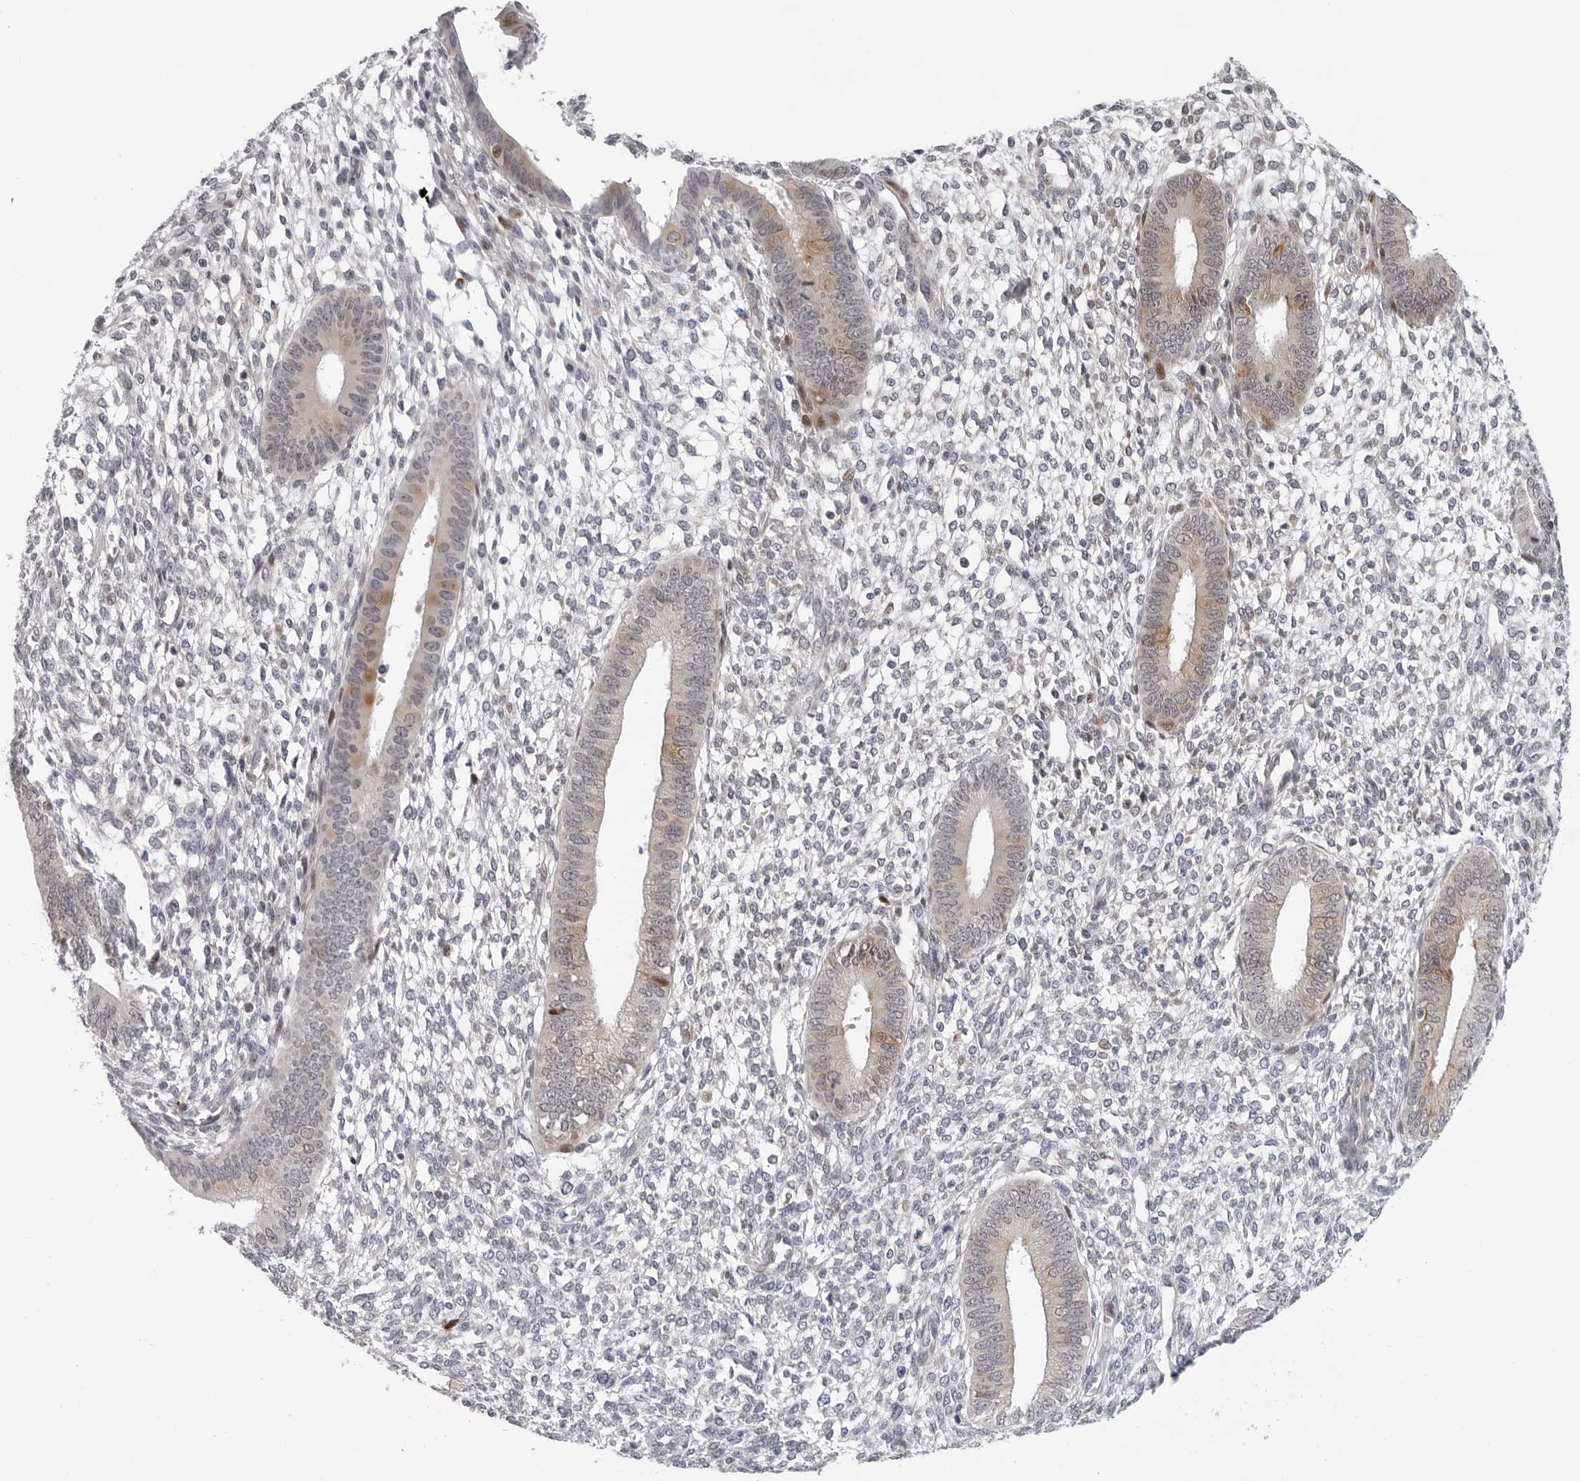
{"staining": {"intensity": "negative", "quantity": "none", "location": "none"}, "tissue": "endometrium", "cell_type": "Cells in endometrial stroma", "image_type": "normal", "snomed": [{"axis": "morphology", "description": "Normal tissue, NOS"}, {"axis": "topography", "description": "Endometrium"}], "caption": "Immunohistochemistry (IHC) of normal endometrium displays no expression in cells in endometrial stroma. (DAB (3,3'-diaminobenzidine) IHC, high magnification).", "gene": "PIP4K2C", "patient": {"sex": "female", "age": 46}}